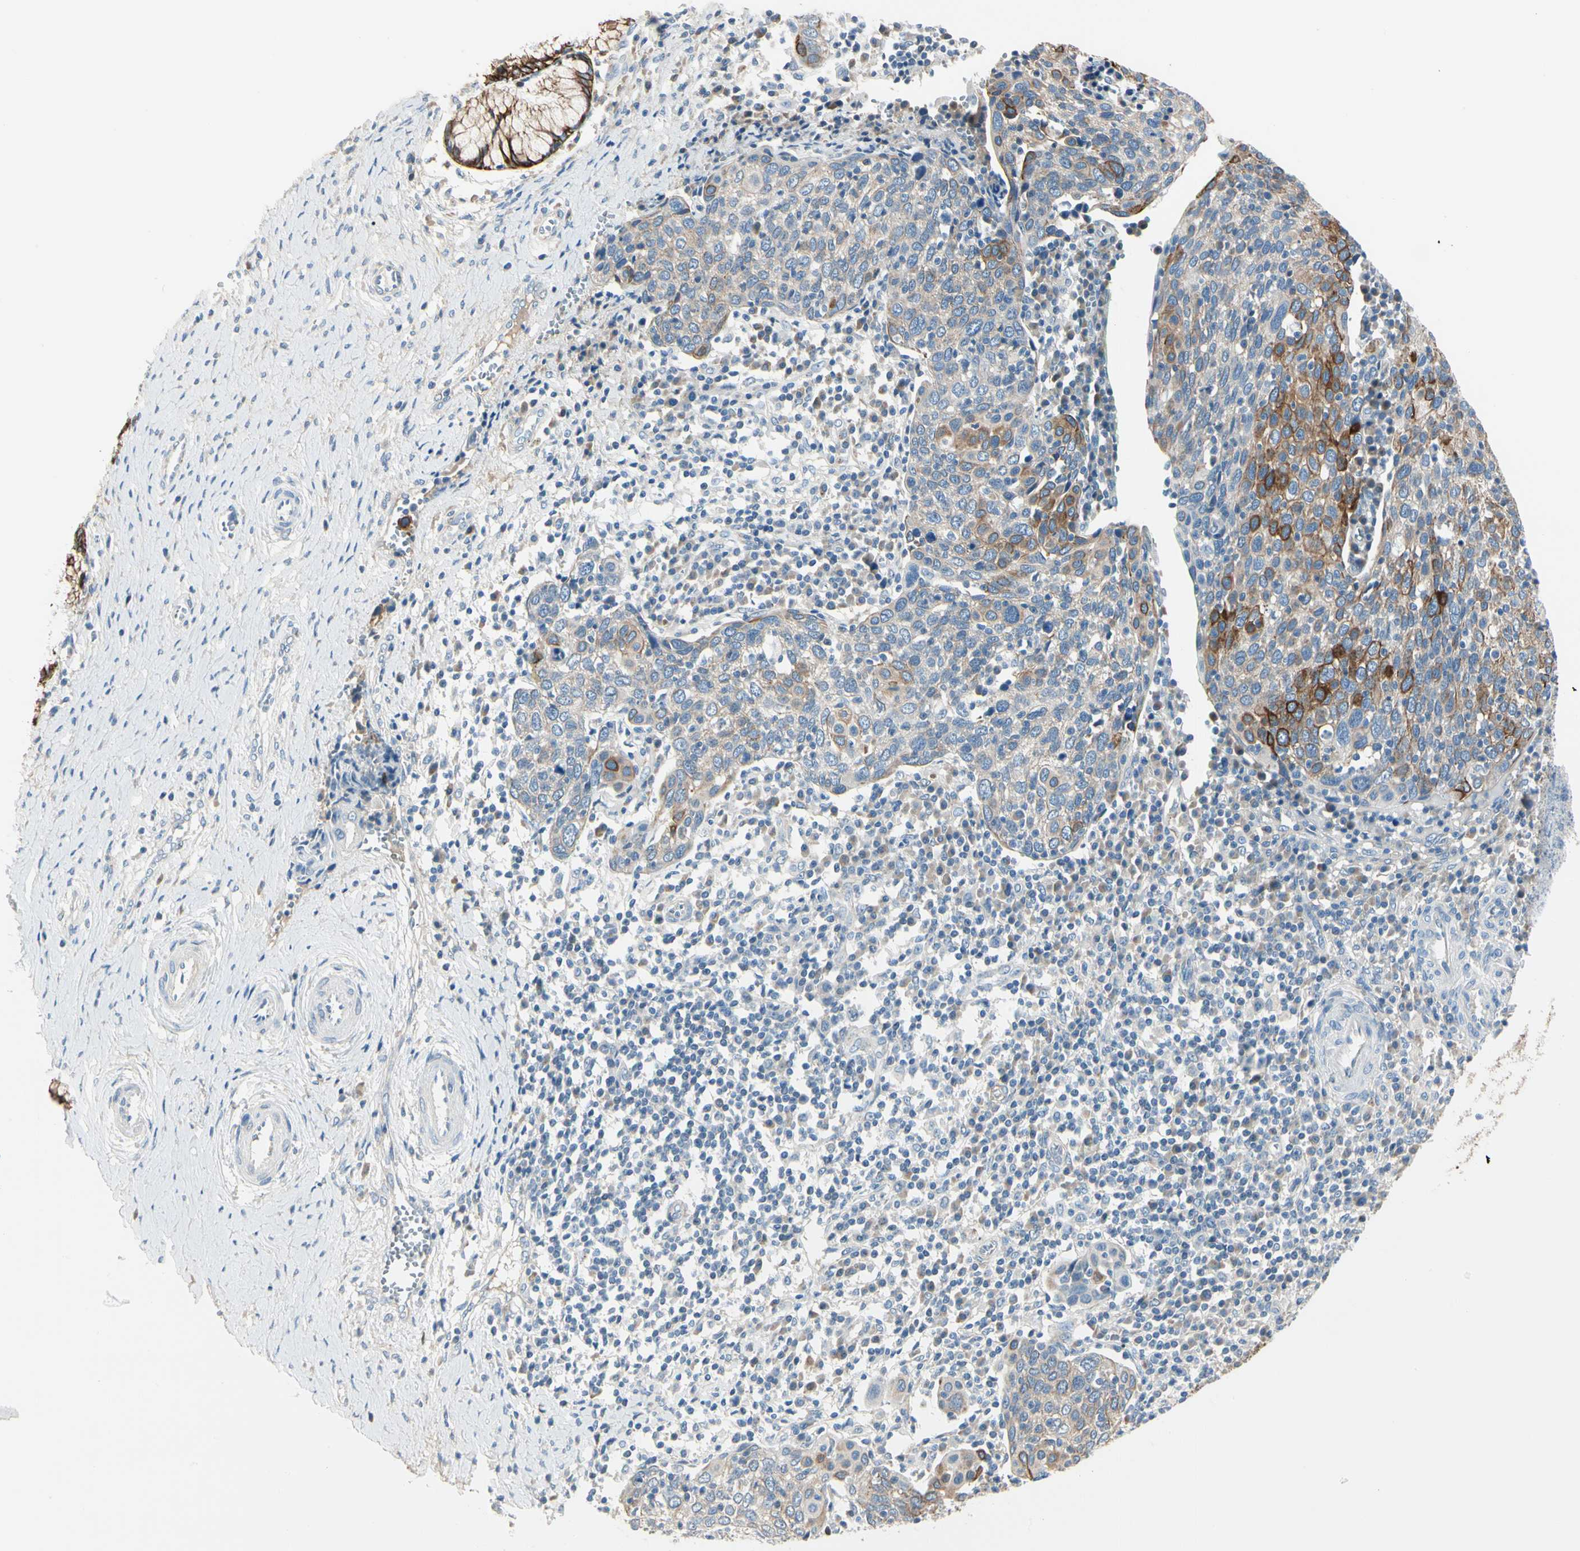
{"staining": {"intensity": "strong", "quantity": "<25%", "location": "cytoplasmic/membranous"}, "tissue": "cervical cancer", "cell_type": "Tumor cells", "image_type": "cancer", "snomed": [{"axis": "morphology", "description": "Squamous cell carcinoma, NOS"}, {"axis": "topography", "description": "Cervix"}], "caption": "A photomicrograph of human squamous cell carcinoma (cervical) stained for a protein reveals strong cytoplasmic/membranous brown staining in tumor cells. (DAB = brown stain, brightfield microscopy at high magnification).", "gene": "DUSP12", "patient": {"sex": "female", "age": 40}}